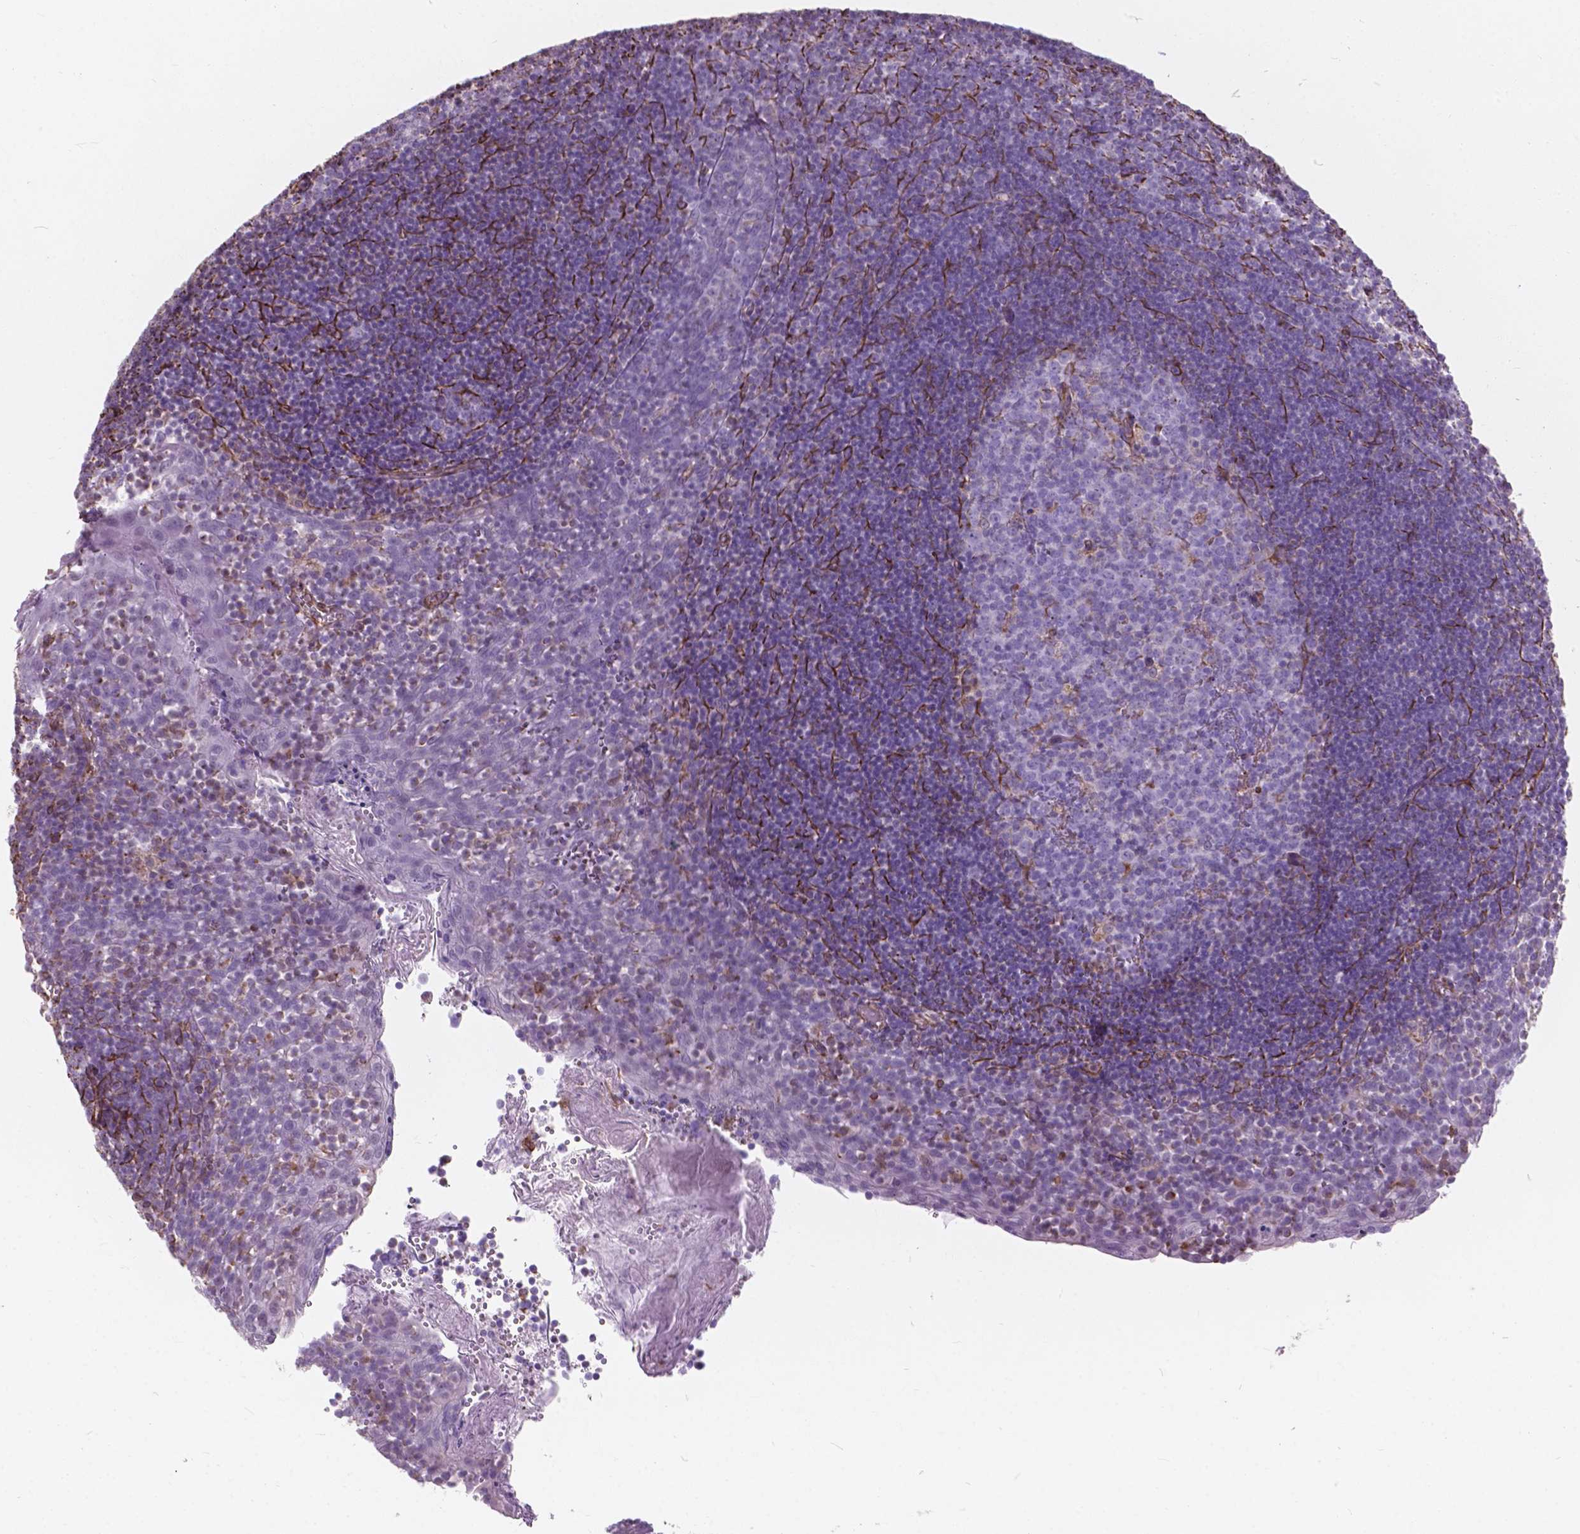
{"staining": {"intensity": "negative", "quantity": "none", "location": "none"}, "tissue": "lymph node", "cell_type": "Germinal center cells", "image_type": "normal", "snomed": [{"axis": "morphology", "description": "Normal tissue, NOS"}, {"axis": "topography", "description": "Lymph node"}], "caption": "Micrograph shows no significant protein positivity in germinal center cells of unremarkable lymph node. (Stains: DAB immunohistochemistry (IHC) with hematoxylin counter stain, Microscopy: brightfield microscopy at high magnification).", "gene": "AMOT", "patient": {"sex": "female", "age": 21}}